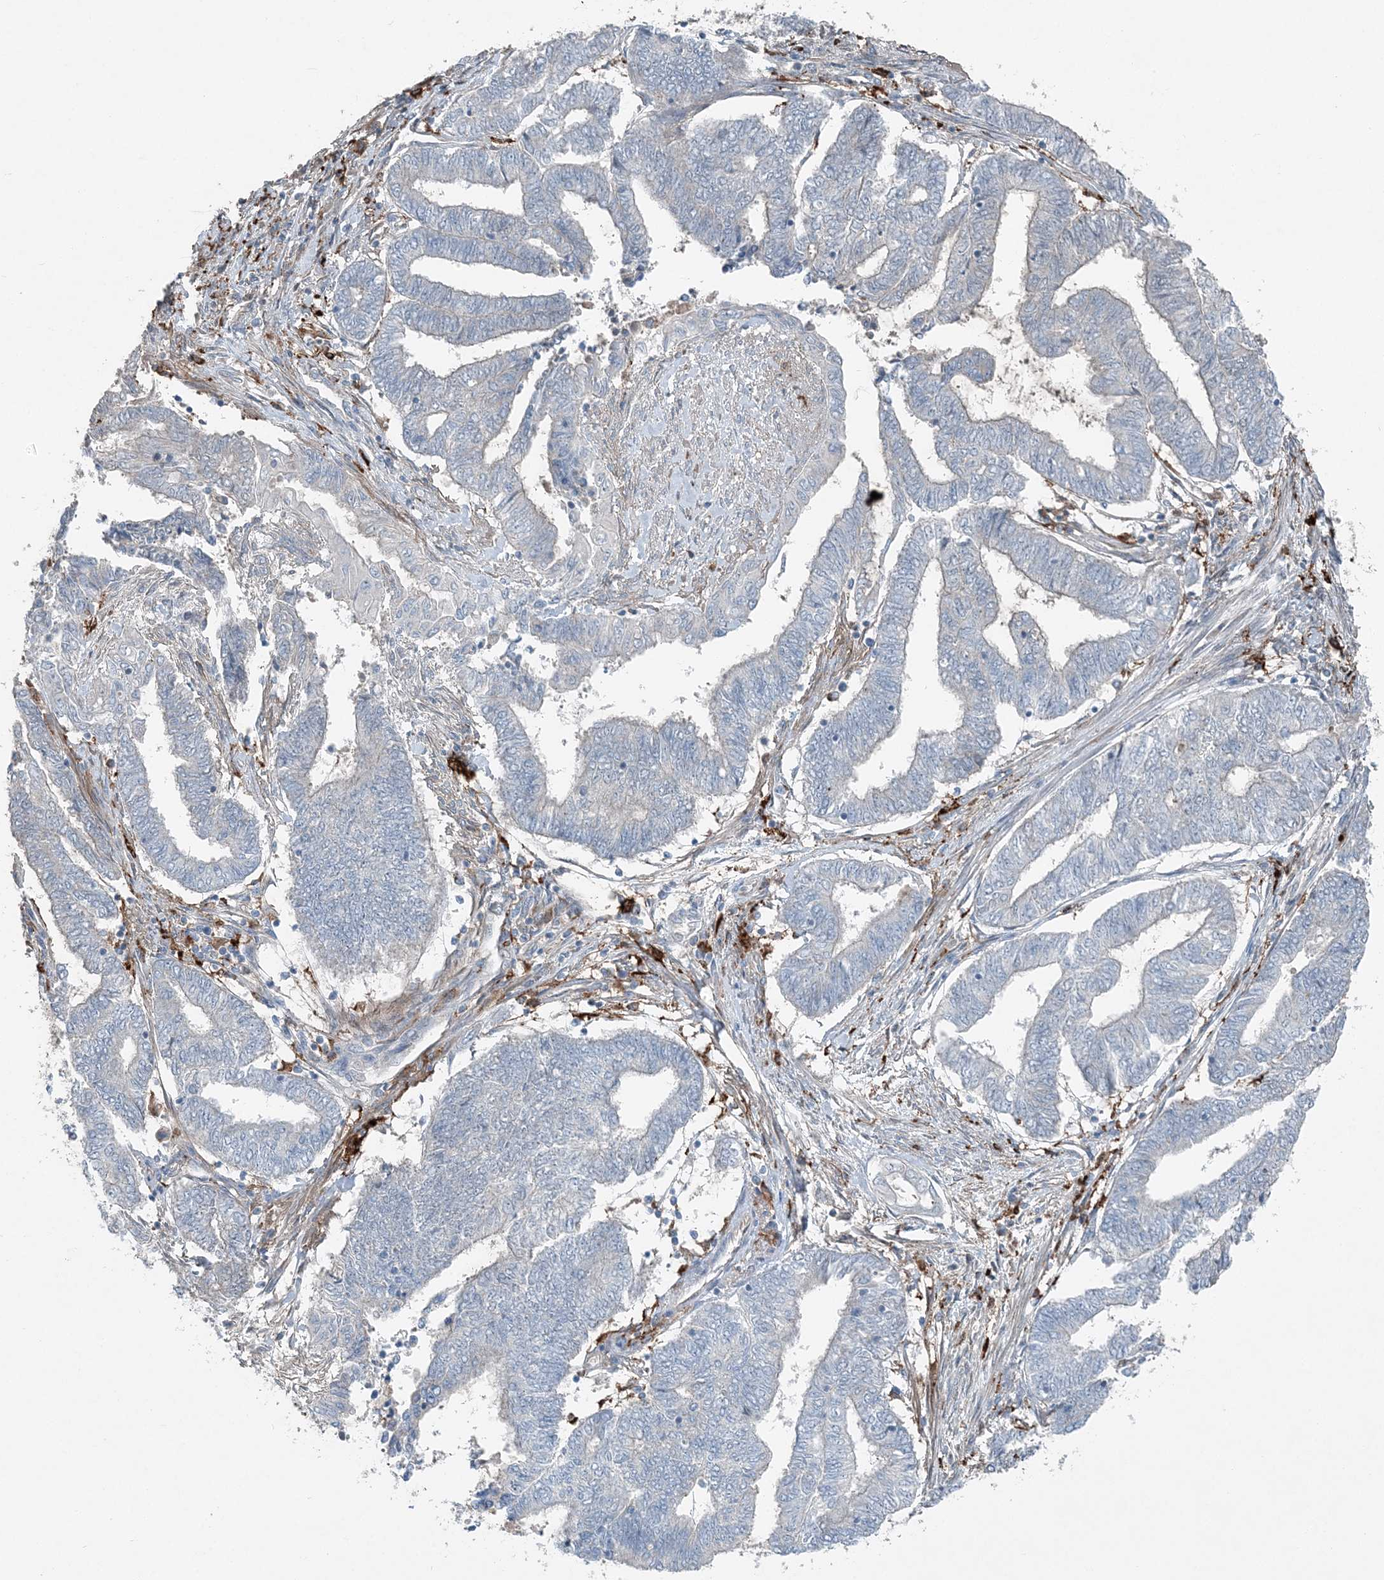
{"staining": {"intensity": "negative", "quantity": "none", "location": "none"}, "tissue": "endometrial cancer", "cell_type": "Tumor cells", "image_type": "cancer", "snomed": [{"axis": "morphology", "description": "Adenocarcinoma, NOS"}, {"axis": "topography", "description": "Uterus"}, {"axis": "topography", "description": "Endometrium"}], "caption": "Immunohistochemistry histopathology image of neoplastic tissue: endometrial cancer (adenocarcinoma) stained with DAB (3,3'-diaminobenzidine) demonstrates no significant protein positivity in tumor cells.", "gene": "KY", "patient": {"sex": "female", "age": 70}}